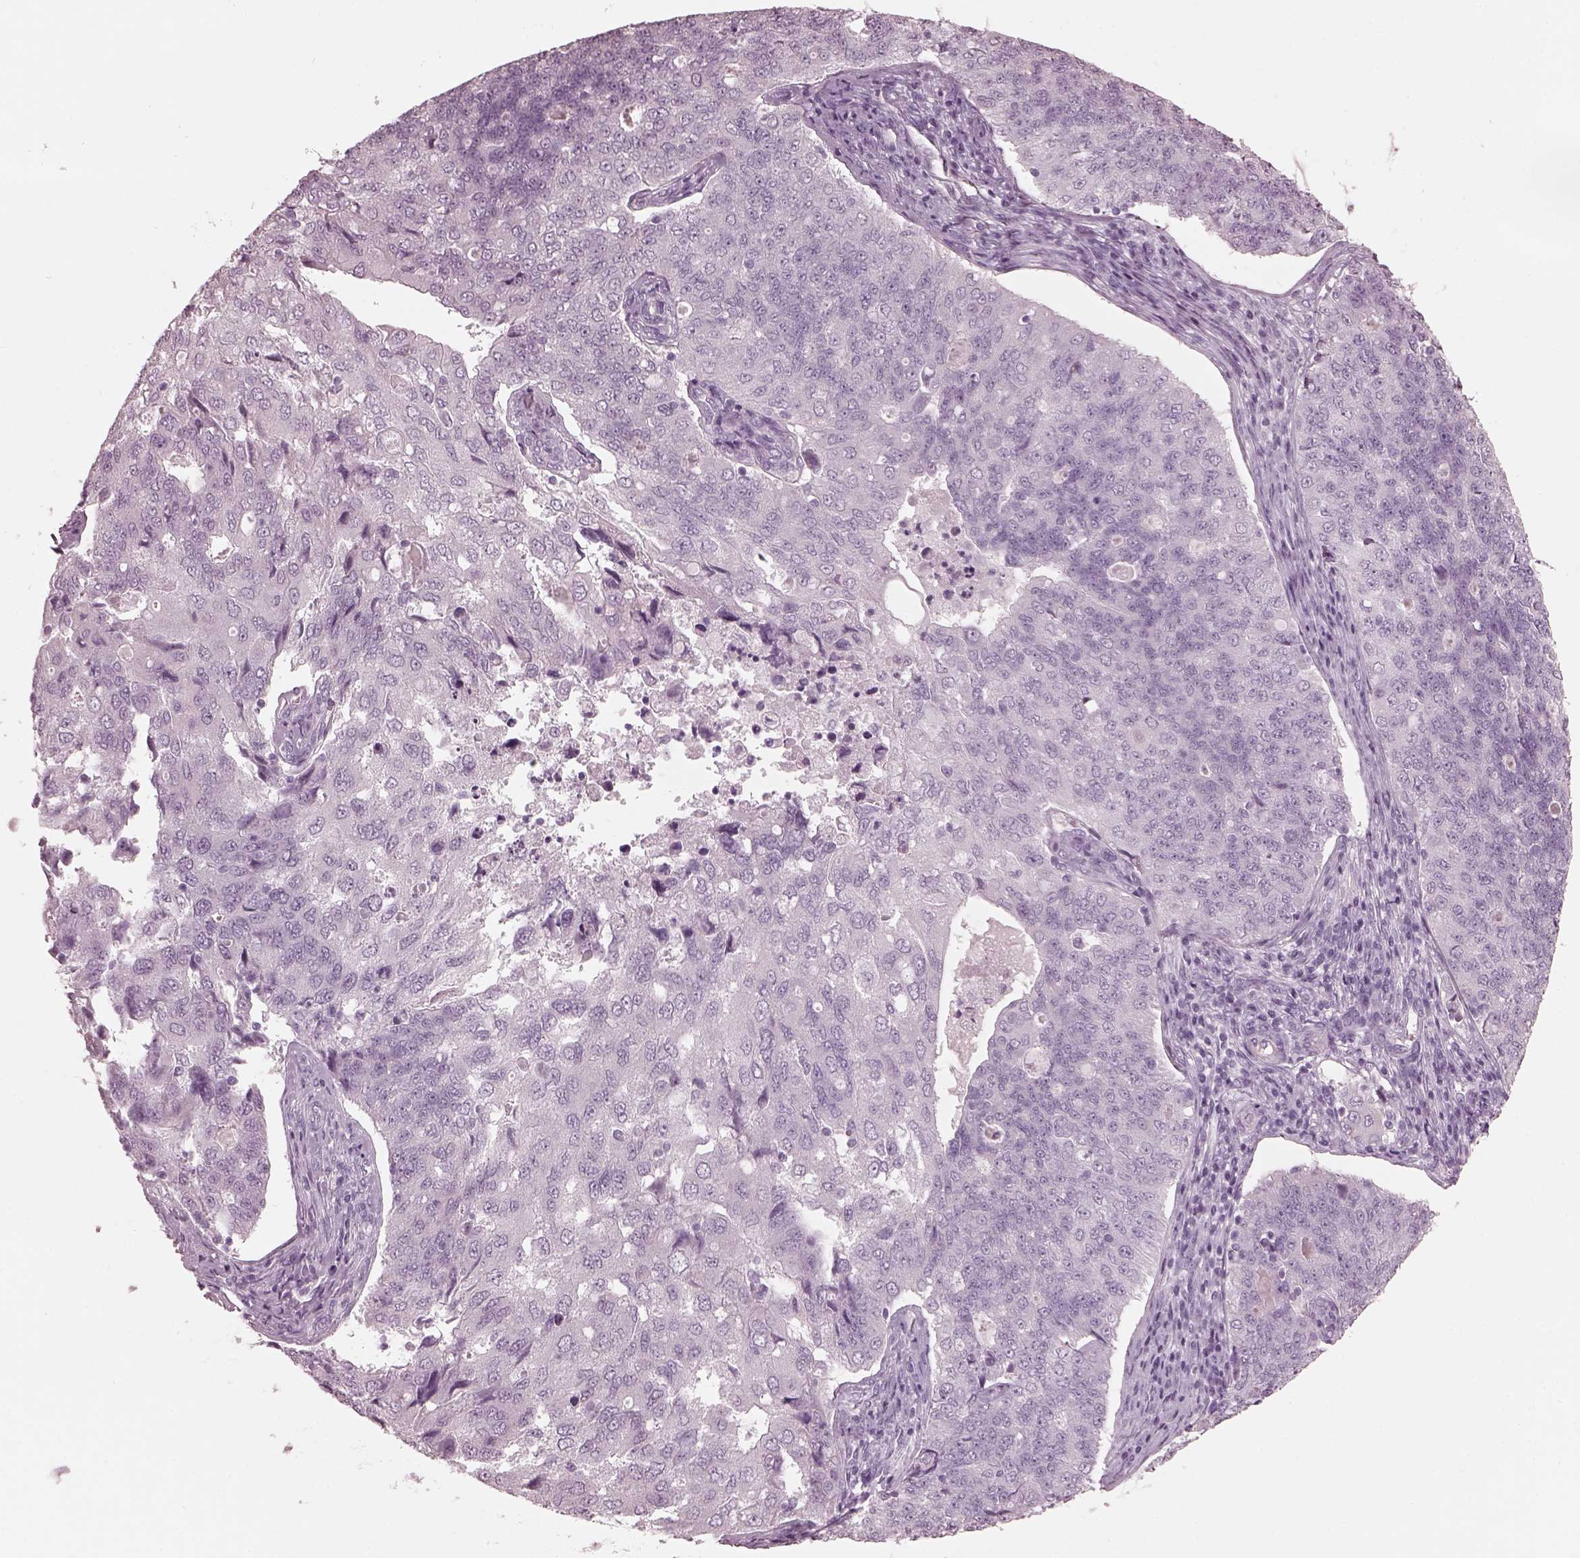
{"staining": {"intensity": "negative", "quantity": "none", "location": "none"}, "tissue": "endometrial cancer", "cell_type": "Tumor cells", "image_type": "cancer", "snomed": [{"axis": "morphology", "description": "Adenocarcinoma, NOS"}, {"axis": "topography", "description": "Endometrium"}], "caption": "Micrograph shows no protein positivity in tumor cells of endometrial cancer tissue.", "gene": "FABP9", "patient": {"sex": "female", "age": 43}}